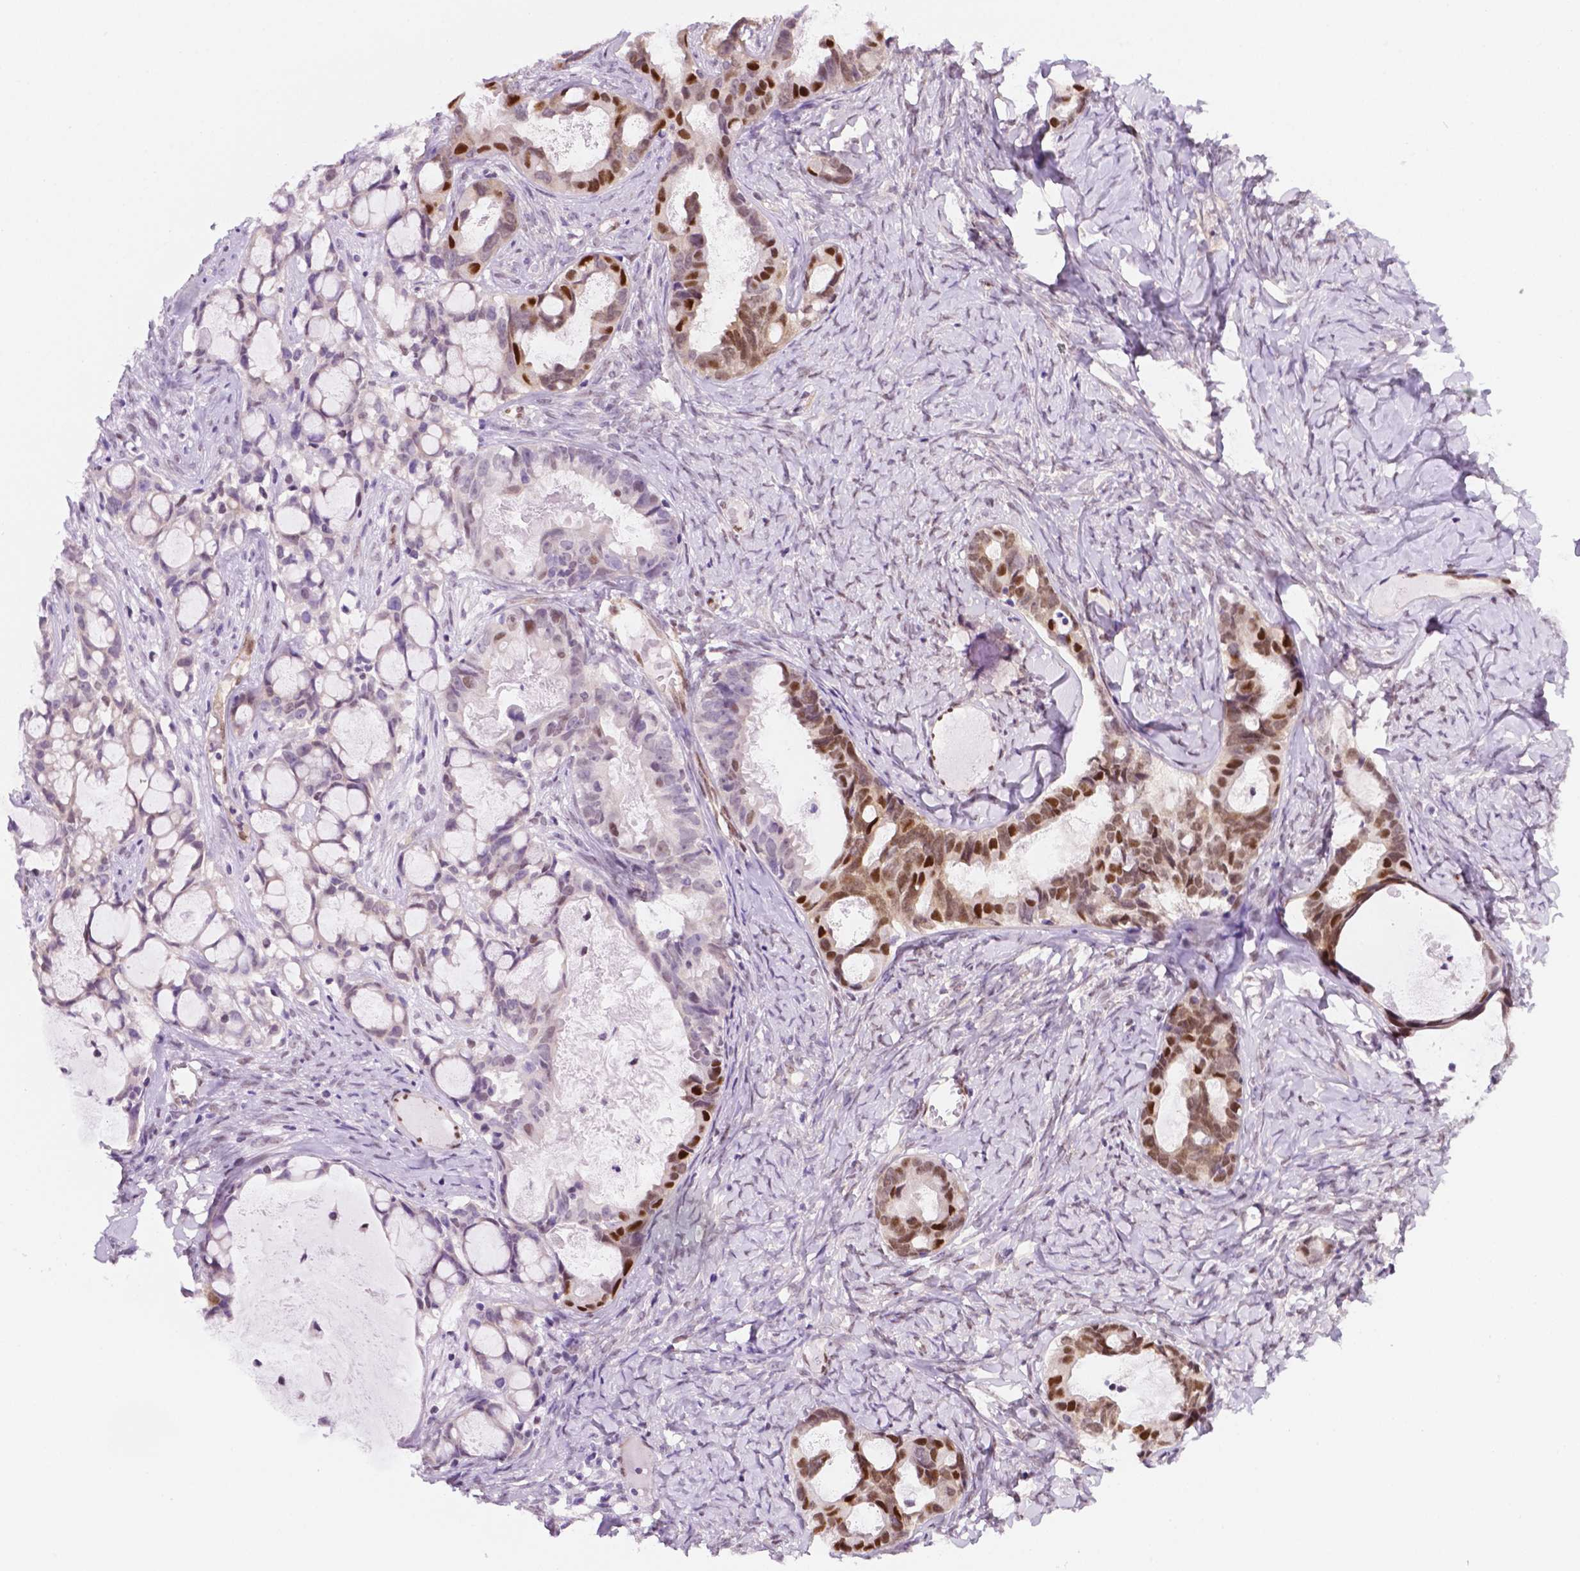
{"staining": {"intensity": "moderate", "quantity": "25%-75%", "location": "cytoplasmic/membranous,nuclear"}, "tissue": "ovarian cancer", "cell_type": "Tumor cells", "image_type": "cancer", "snomed": [{"axis": "morphology", "description": "Cystadenocarcinoma, serous, NOS"}, {"axis": "topography", "description": "Ovary"}], "caption": "A histopathology image of human ovarian cancer (serous cystadenocarcinoma) stained for a protein reveals moderate cytoplasmic/membranous and nuclear brown staining in tumor cells. The staining is performed using DAB (3,3'-diaminobenzidine) brown chromogen to label protein expression. The nuclei are counter-stained blue using hematoxylin.", "gene": "ERF", "patient": {"sex": "female", "age": 69}}